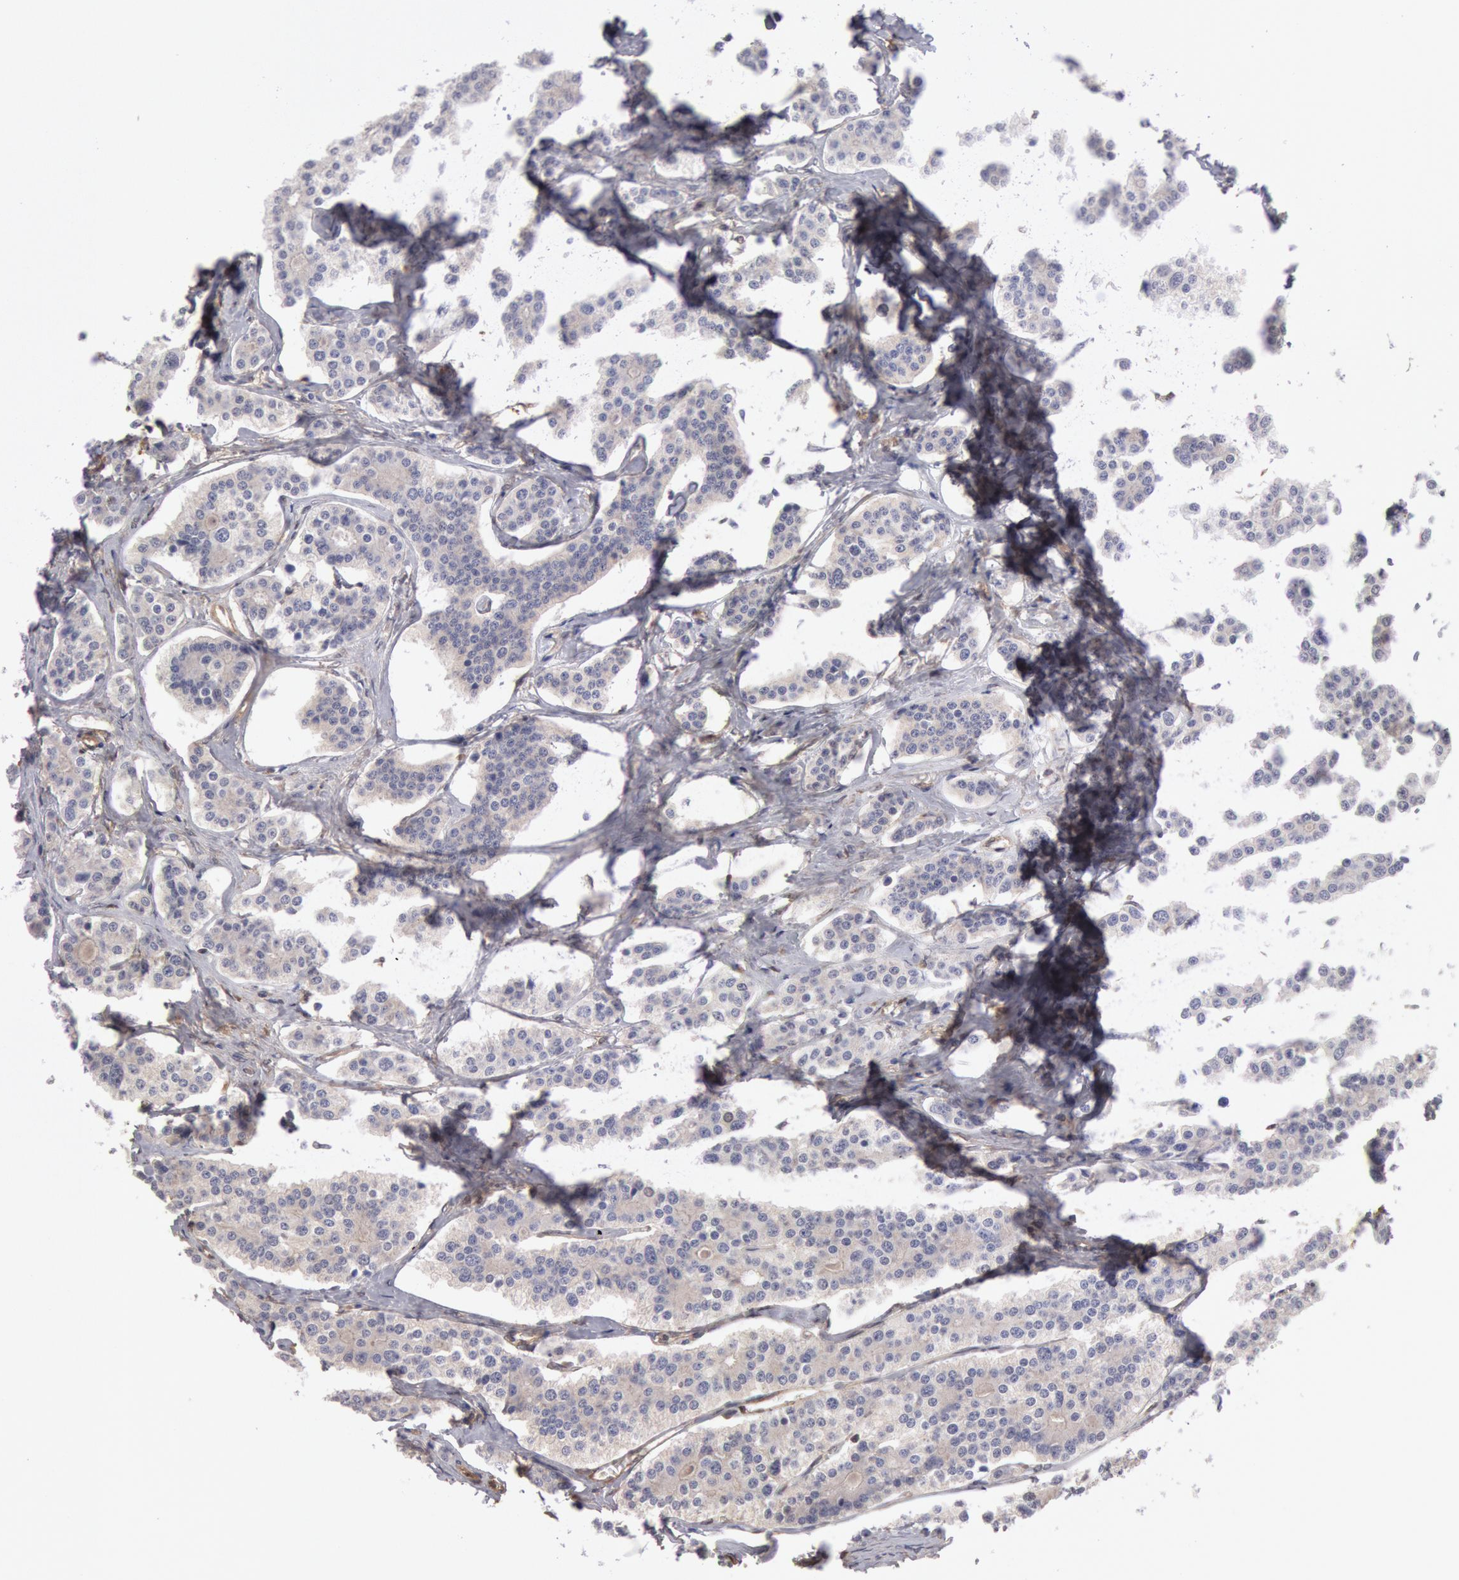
{"staining": {"intensity": "negative", "quantity": "none", "location": "none"}, "tissue": "carcinoid", "cell_type": "Tumor cells", "image_type": "cancer", "snomed": [{"axis": "morphology", "description": "Carcinoid, malignant, NOS"}, {"axis": "topography", "description": "Small intestine"}], "caption": "An image of carcinoid stained for a protein displays no brown staining in tumor cells. (Brightfield microscopy of DAB IHC at high magnification).", "gene": "CCDC50", "patient": {"sex": "male", "age": 63}}